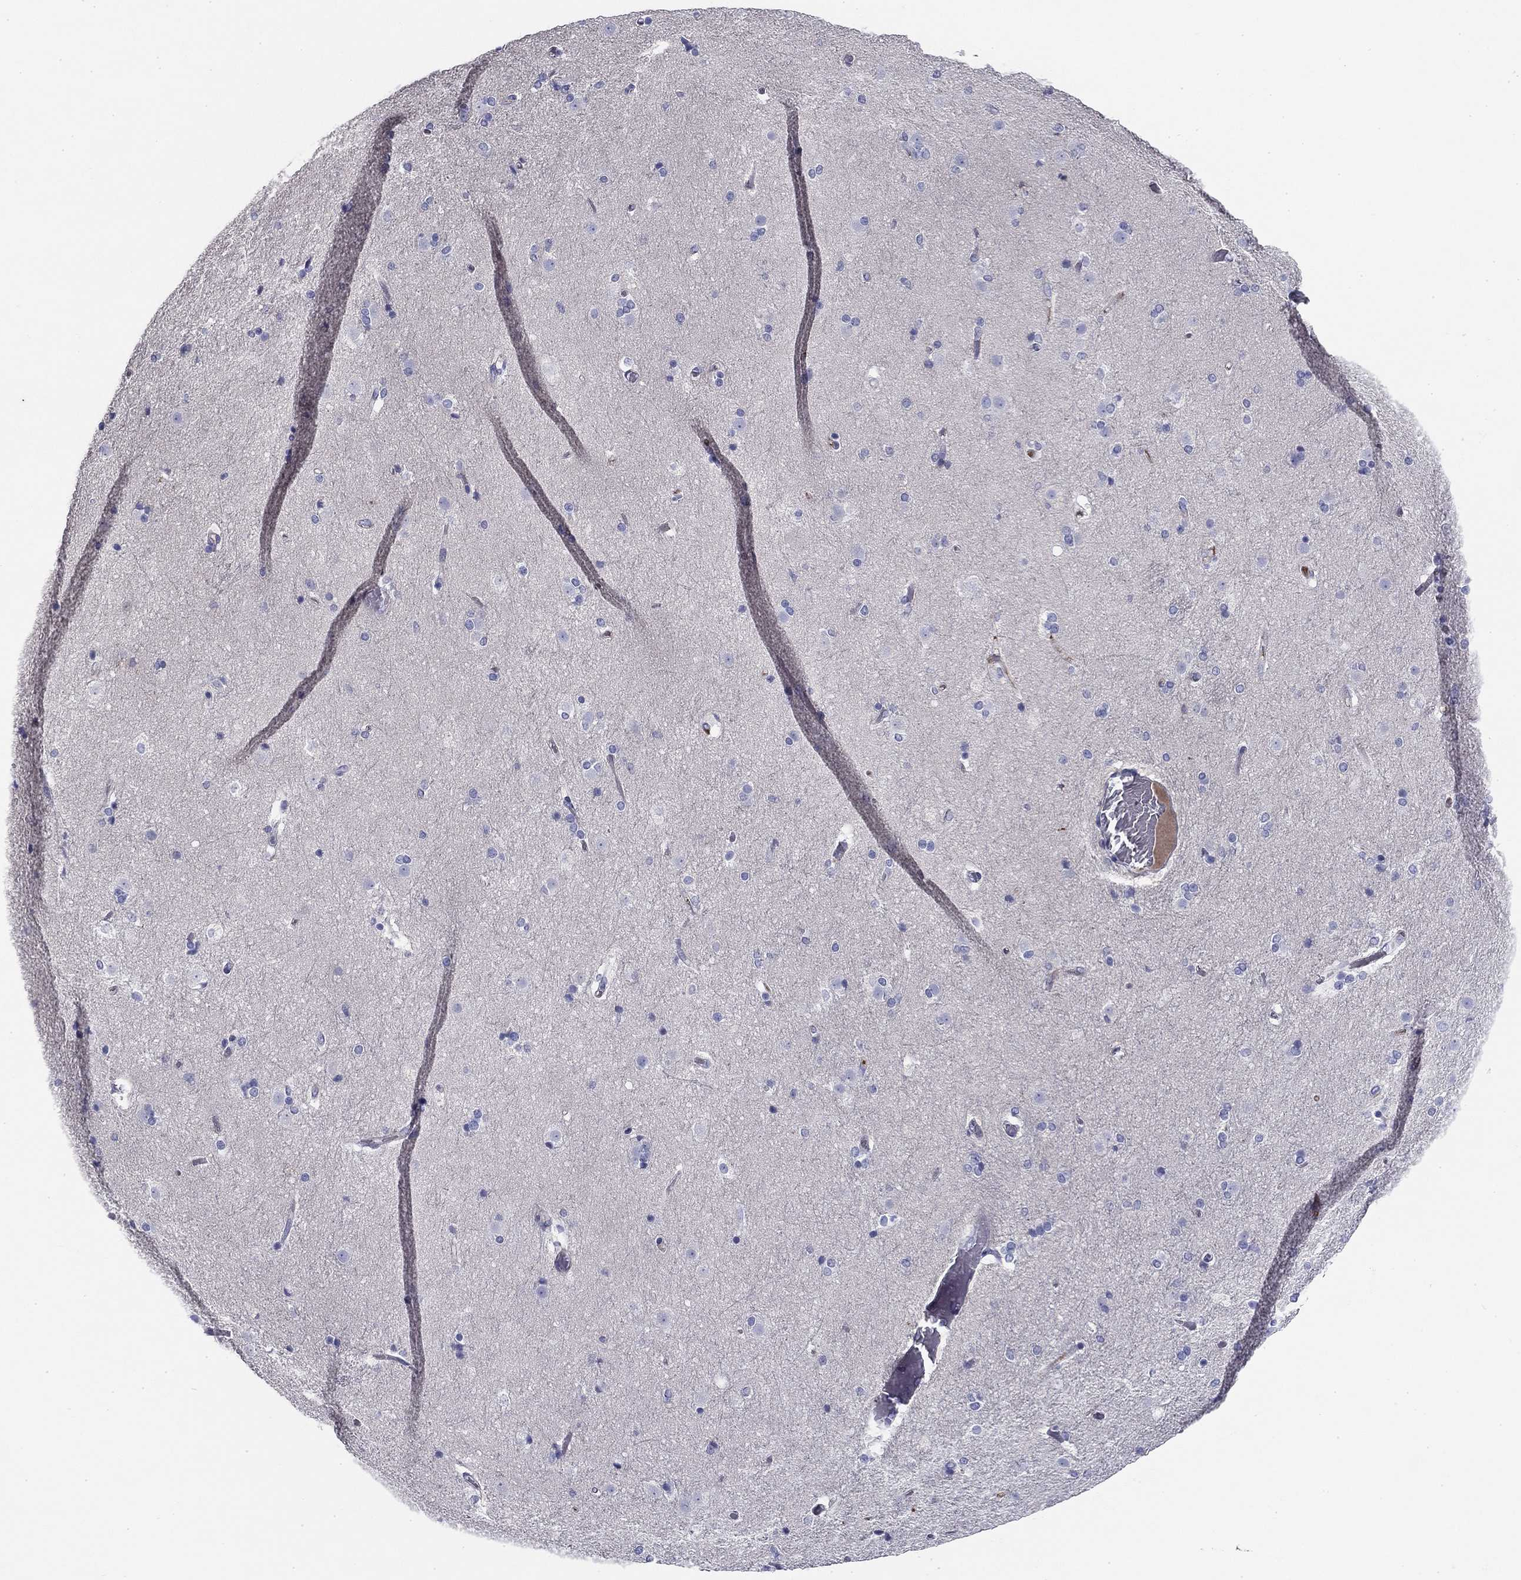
{"staining": {"intensity": "negative", "quantity": "none", "location": "none"}, "tissue": "caudate", "cell_type": "Glial cells", "image_type": "normal", "snomed": [{"axis": "morphology", "description": "Normal tissue, NOS"}, {"axis": "topography", "description": "Lateral ventricle wall"}], "caption": "Protein analysis of unremarkable caudate demonstrates no significant staining in glial cells.", "gene": "CPLX4", "patient": {"sex": "female", "age": 71}}